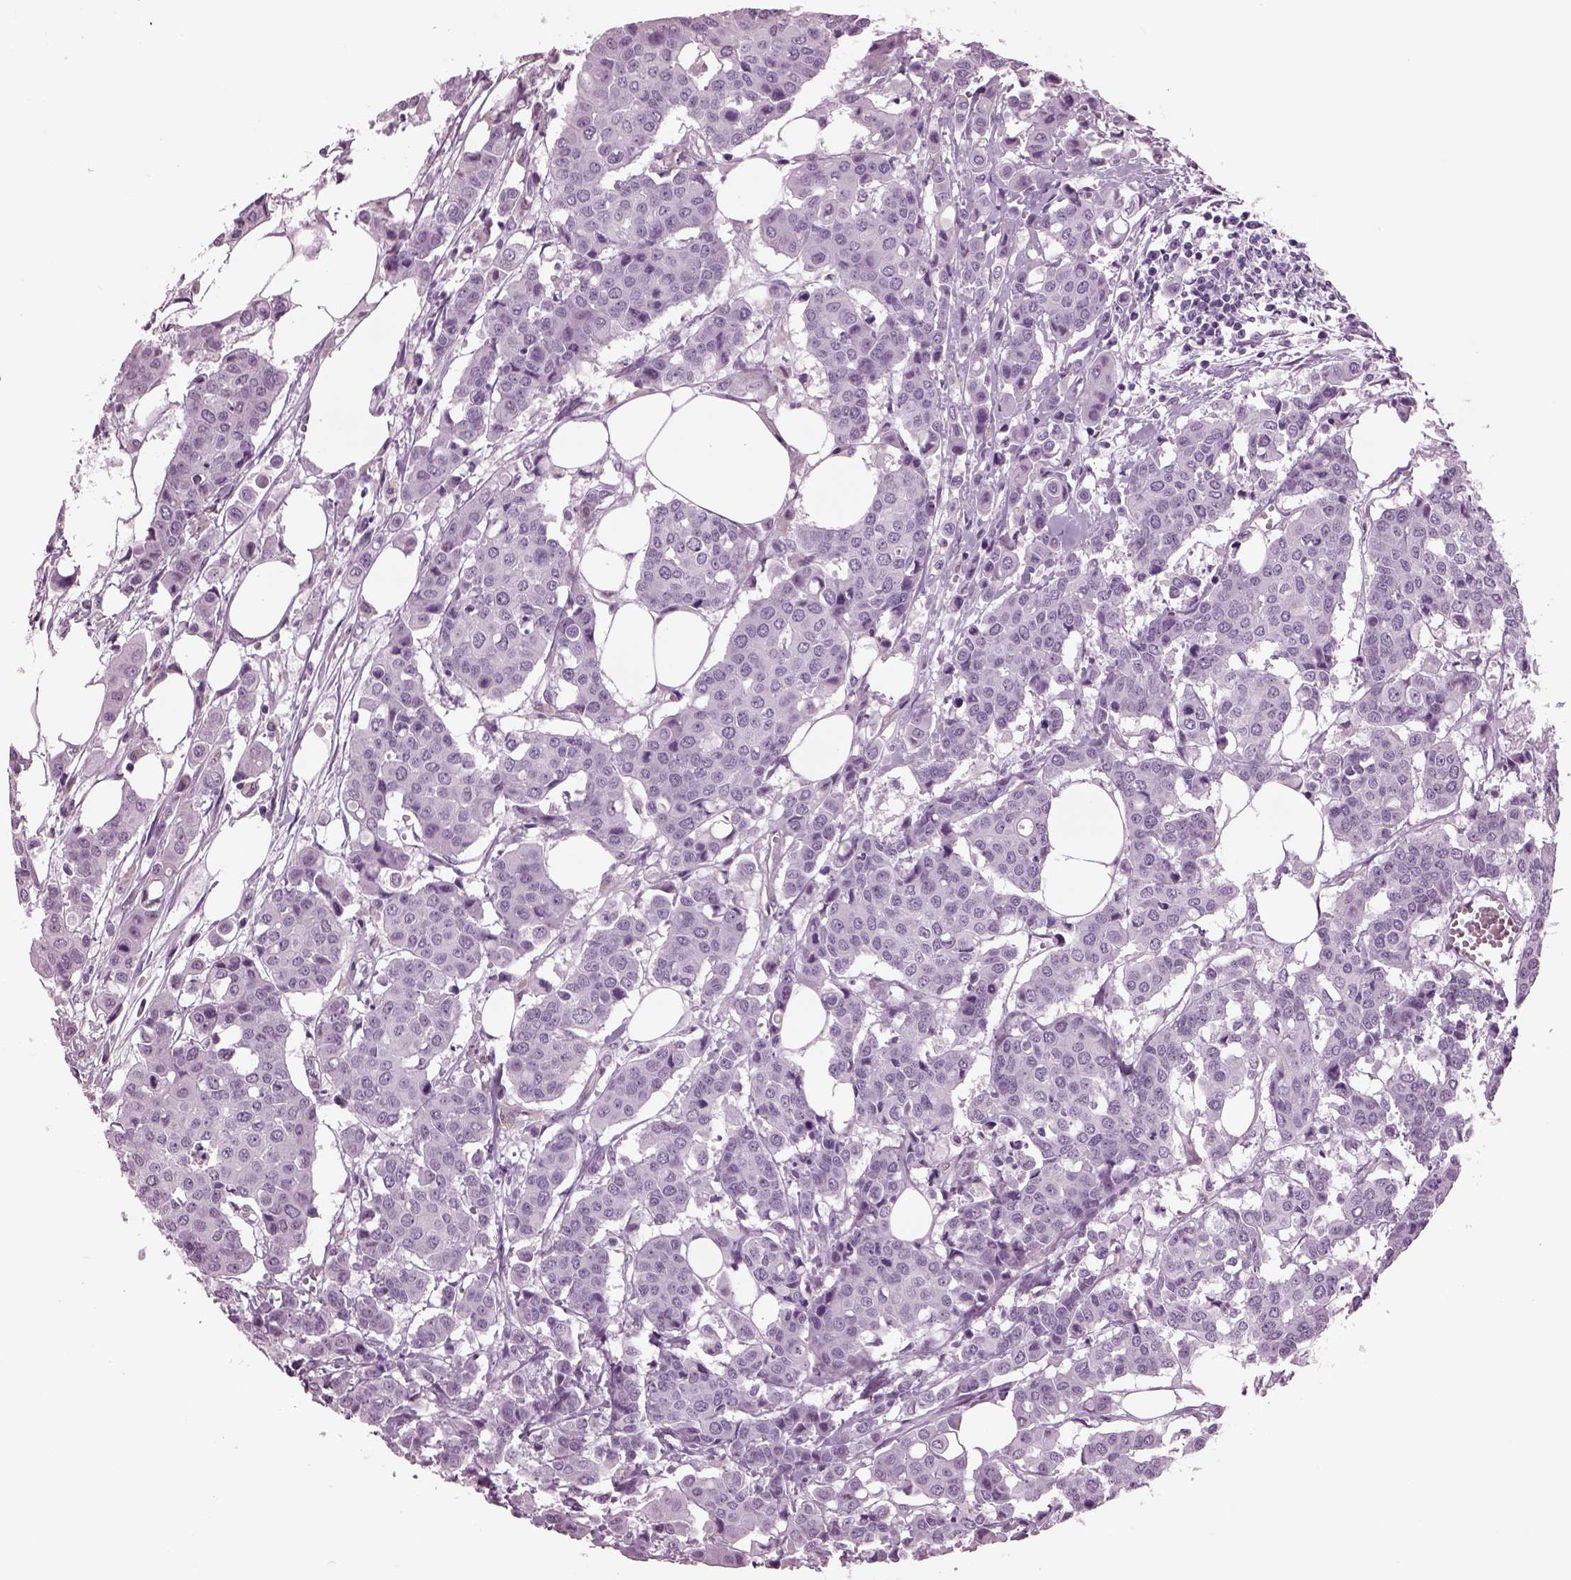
{"staining": {"intensity": "negative", "quantity": "none", "location": "none"}, "tissue": "carcinoid", "cell_type": "Tumor cells", "image_type": "cancer", "snomed": [{"axis": "morphology", "description": "Carcinoid, malignant, NOS"}, {"axis": "topography", "description": "Colon"}], "caption": "The photomicrograph demonstrates no significant positivity in tumor cells of malignant carcinoid.", "gene": "TPPP2", "patient": {"sex": "male", "age": 81}}